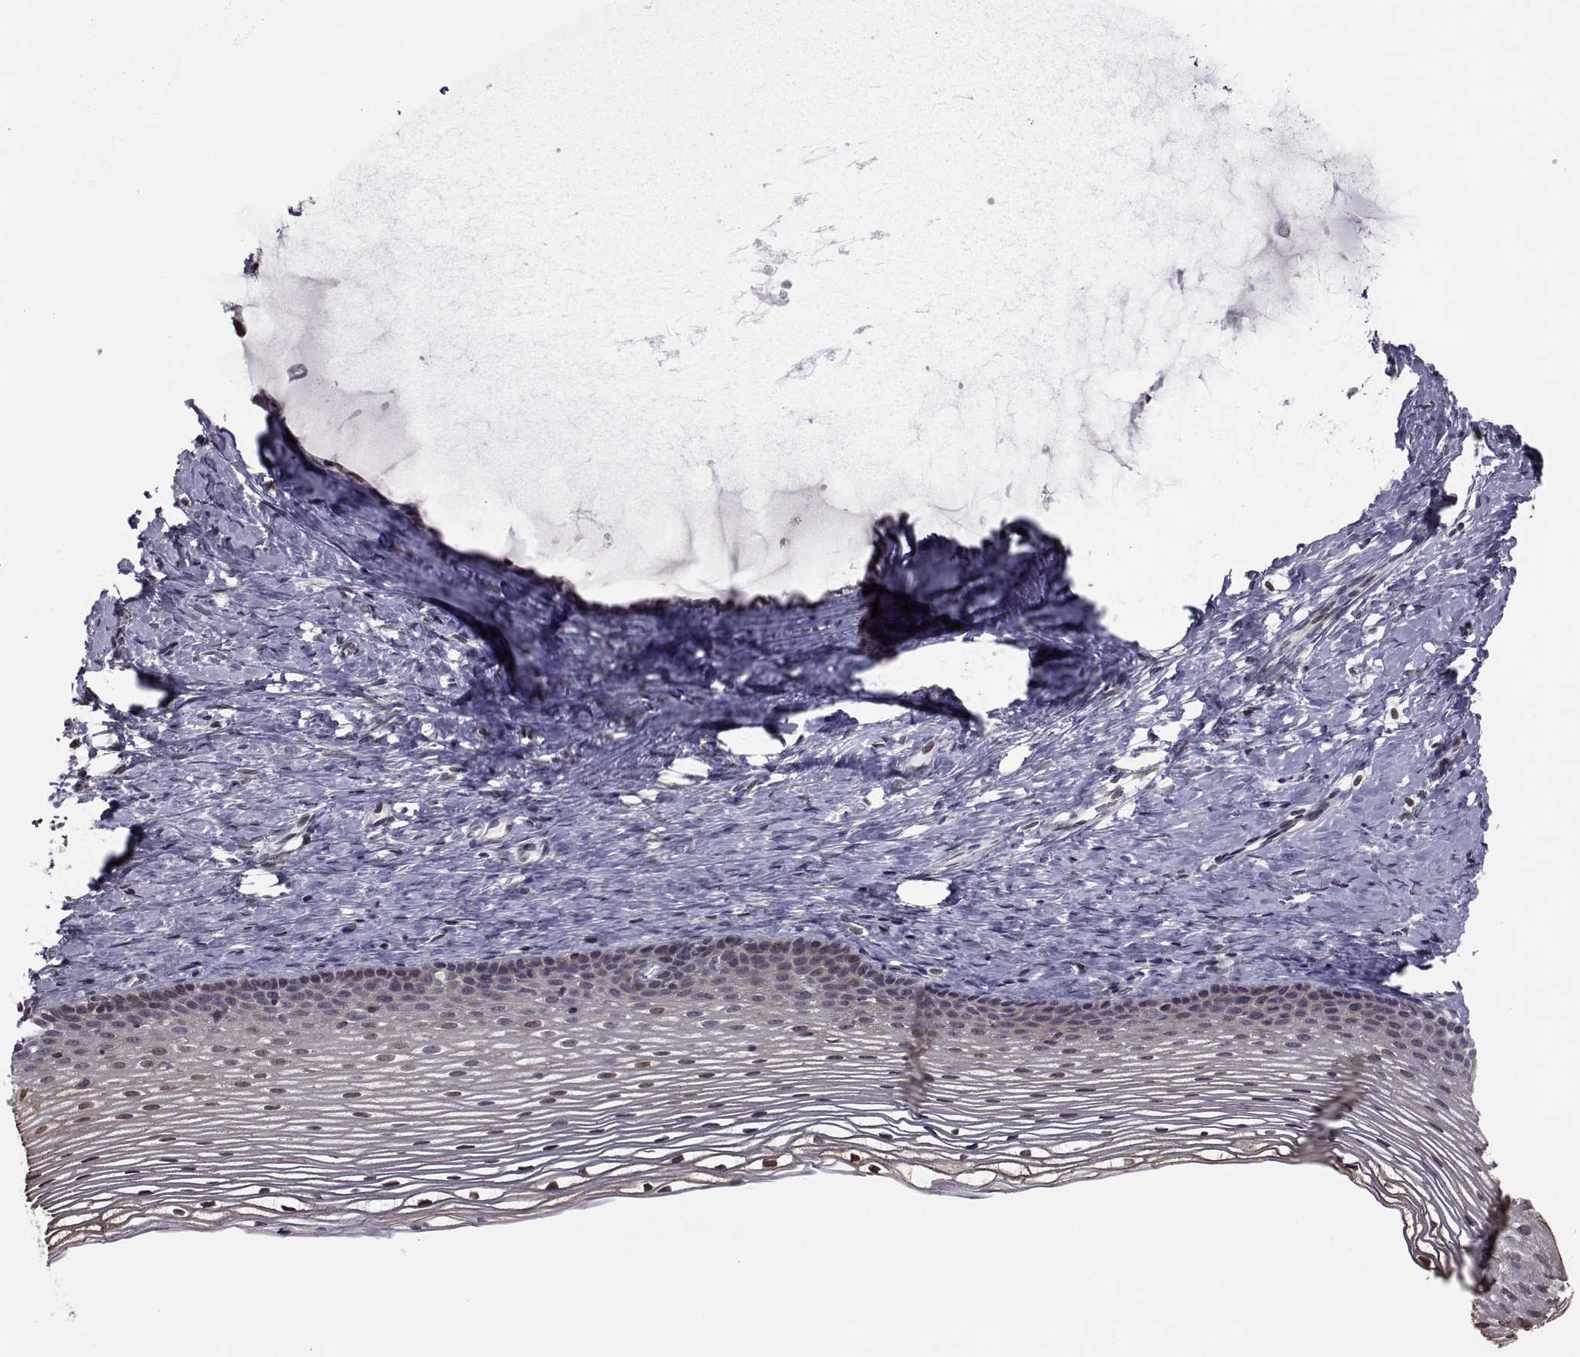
{"staining": {"intensity": "negative", "quantity": "none", "location": "none"}, "tissue": "cervix", "cell_type": "Glandular cells", "image_type": "normal", "snomed": [{"axis": "morphology", "description": "Normal tissue, NOS"}, {"axis": "topography", "description": "Cervix"}], "caption": "This is an IHC micrograph of unremarkable human cervix. There is no positivity in glandular cells.", "gene": "PCP4L1", "patient": {"sex": "female", "age": 39}}